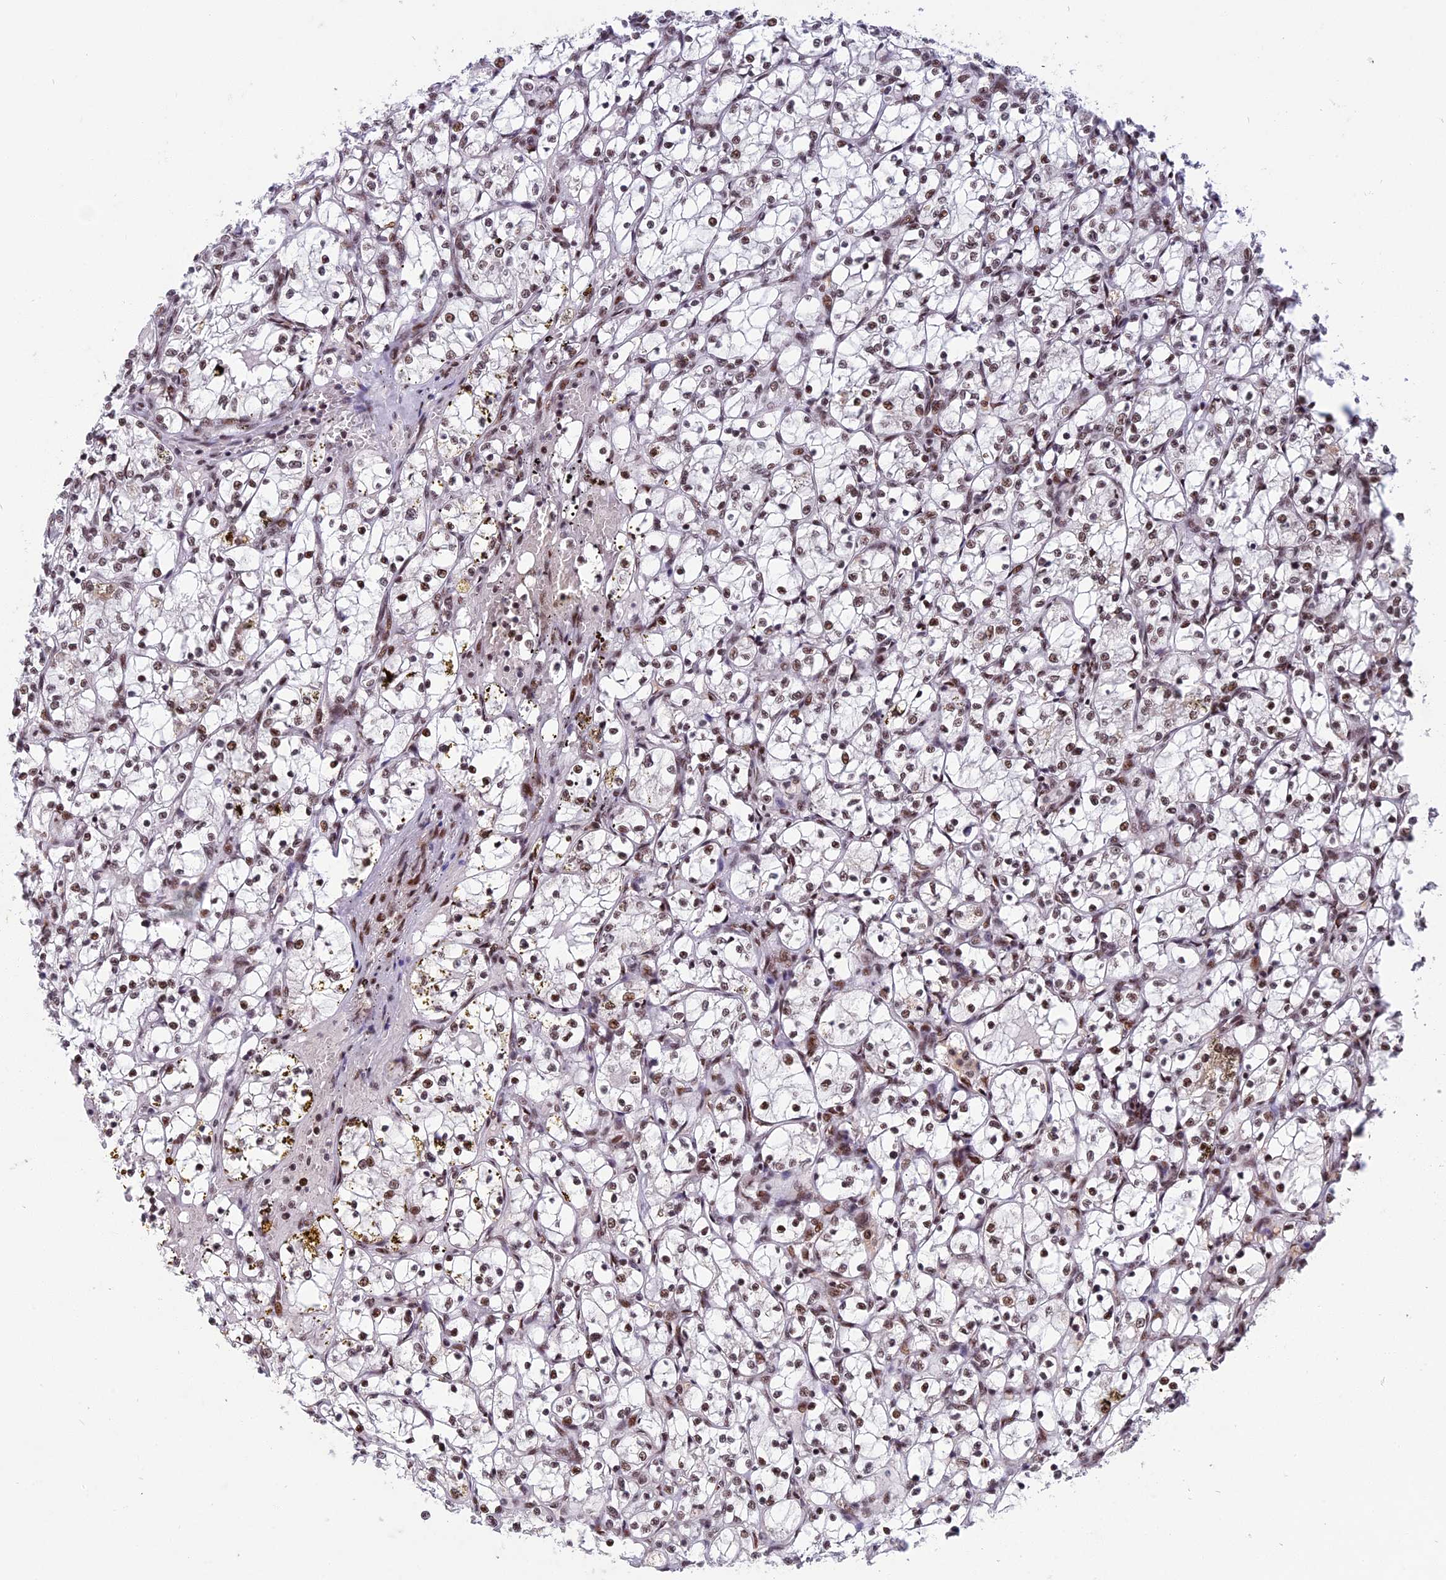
{"staining": {"intensity": "moderate", "quantity": "25%-75%", "location": "nuclear"}, "tissue": "renal cancer", "cell_type": "Tumor cells", "image_type": "cancer", "snomed": [{"axis": "morphology", "description": "Adenocarcinoma, NOS"}, {"axis": "topography", "description": "Kidney"}], "caption": "DAB (3,3'-diaminobenzidine) immunohistochemical staining of renal cancer demonstrates moderate nuclear protein positivity in about 25%-75% of tumor cells.", "gene": "CDC7", "patient": {"sex": "female", "age": 69}}